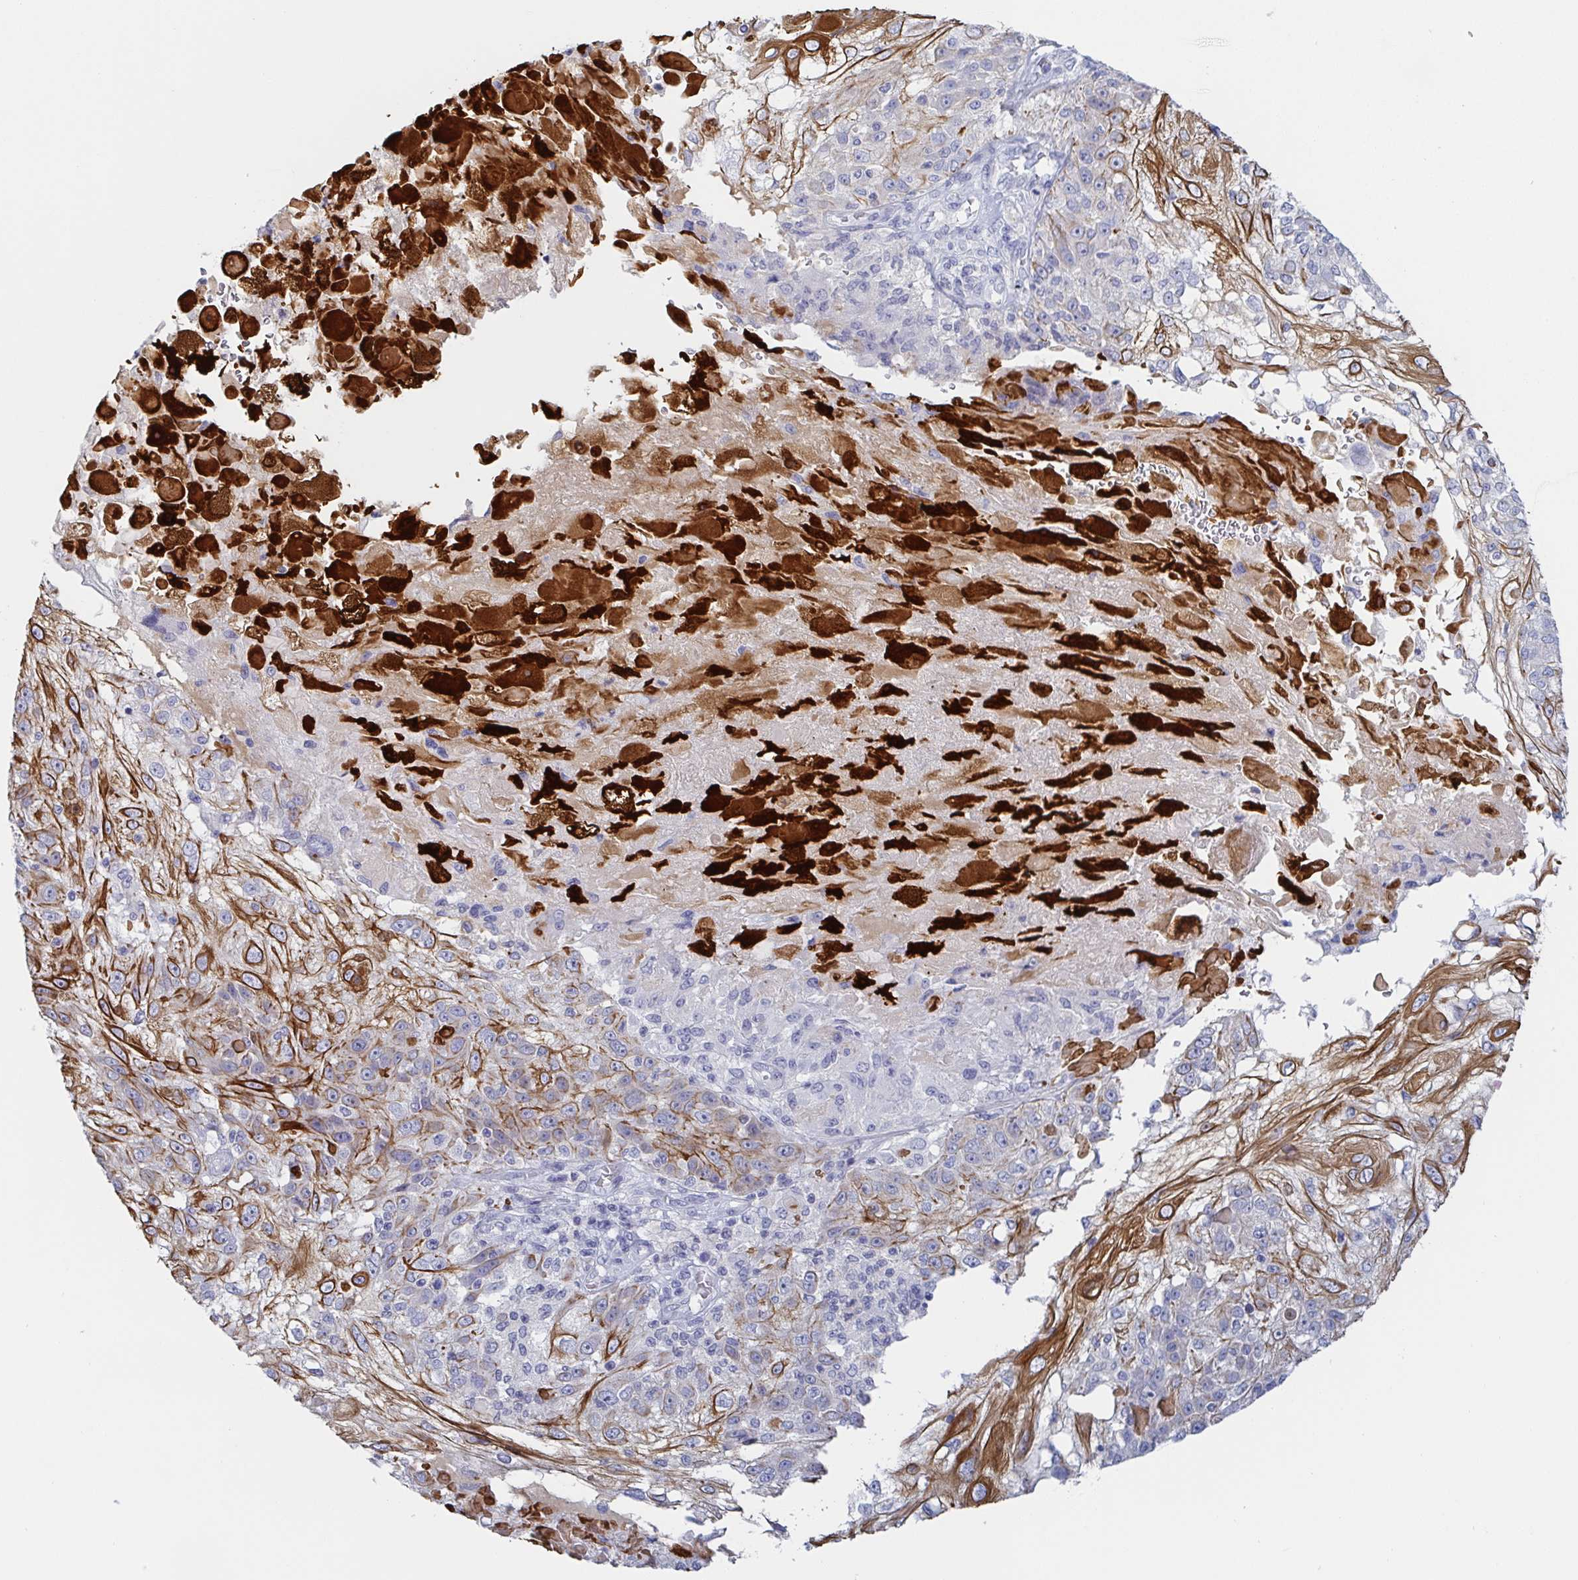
{"staining": {"intensity": "strong", "quantity": "25%-75%", "location": "cytoplasmic/membranous"}, "tissue": "skin cancer", "cell_type": "Tumor cells", "image_type": "cancer", "snomed": [{"axis": "morphology", "description": "Normal tissue, NOS"}, {"axis": "morphology", "description": "Squamous cell carcinoma, NOS"}, {"axis": "topography", "description": "Skin"}], "caption": "Tumor cells demonstrate high levels of strong cytoplasmic/membranous positivity in approximately 25%-75% of cells in human skin cancer (squamous cell carcinoma).", "gene": "RHOV", "patient": {"sex": "female", "age": 83}}